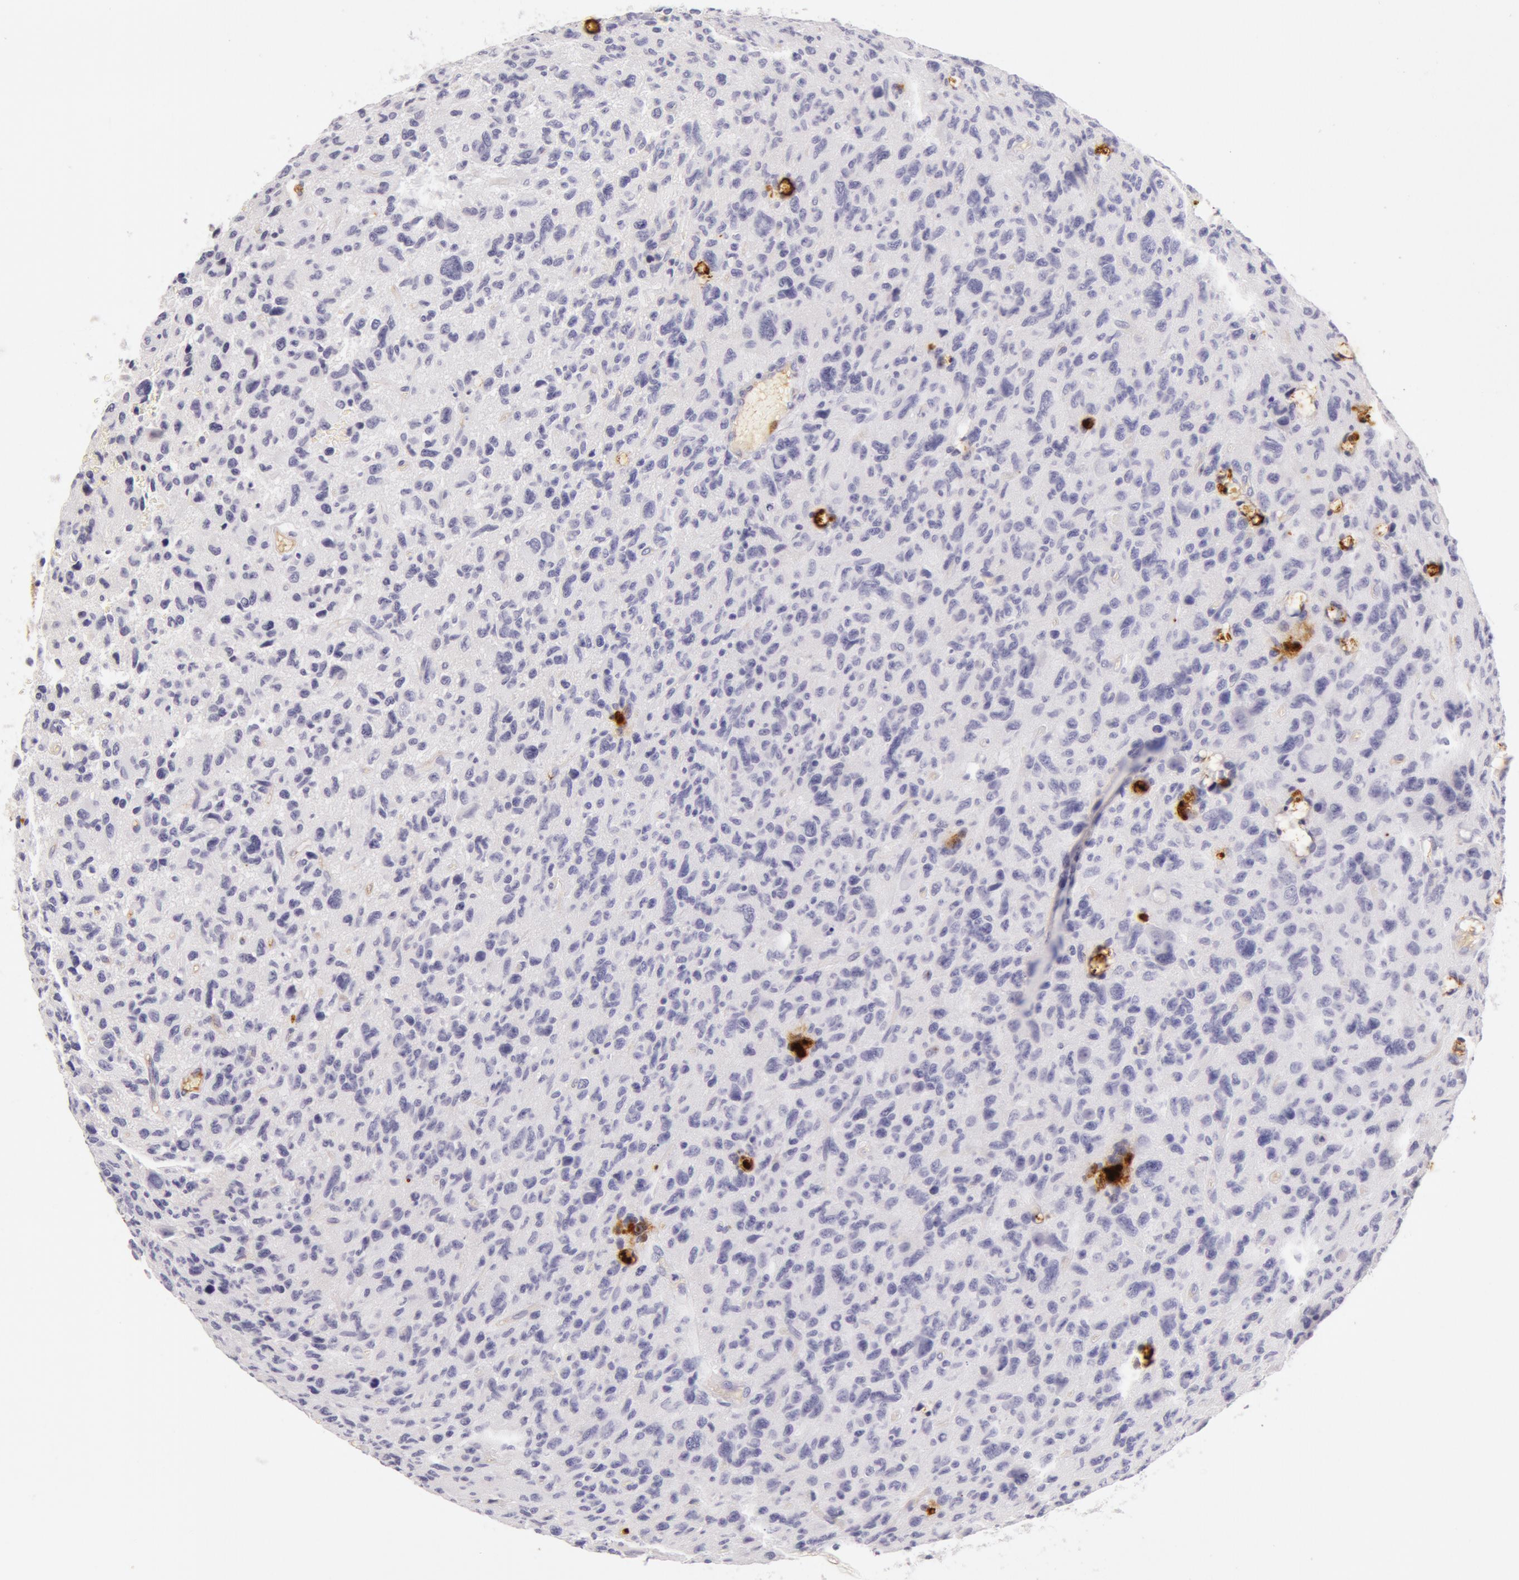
{"staining": {"intensity": "negative", "quantity": "none", "location": "none"}, "tissue": "glioma", "cell_type": "Tumor cells", "image_type": "cancer", "snomed": [{"axis": "morphology", "description": "Glioma, malignant, High grade"}, {"axis": "topography", "description": "Brain"}], "caption": "This is a histopathology image of IHC staining of glioma, which shows no positivity in tumor cells.", "gene": "AHSG", "patient": {"sex": "female", "age": 60}}